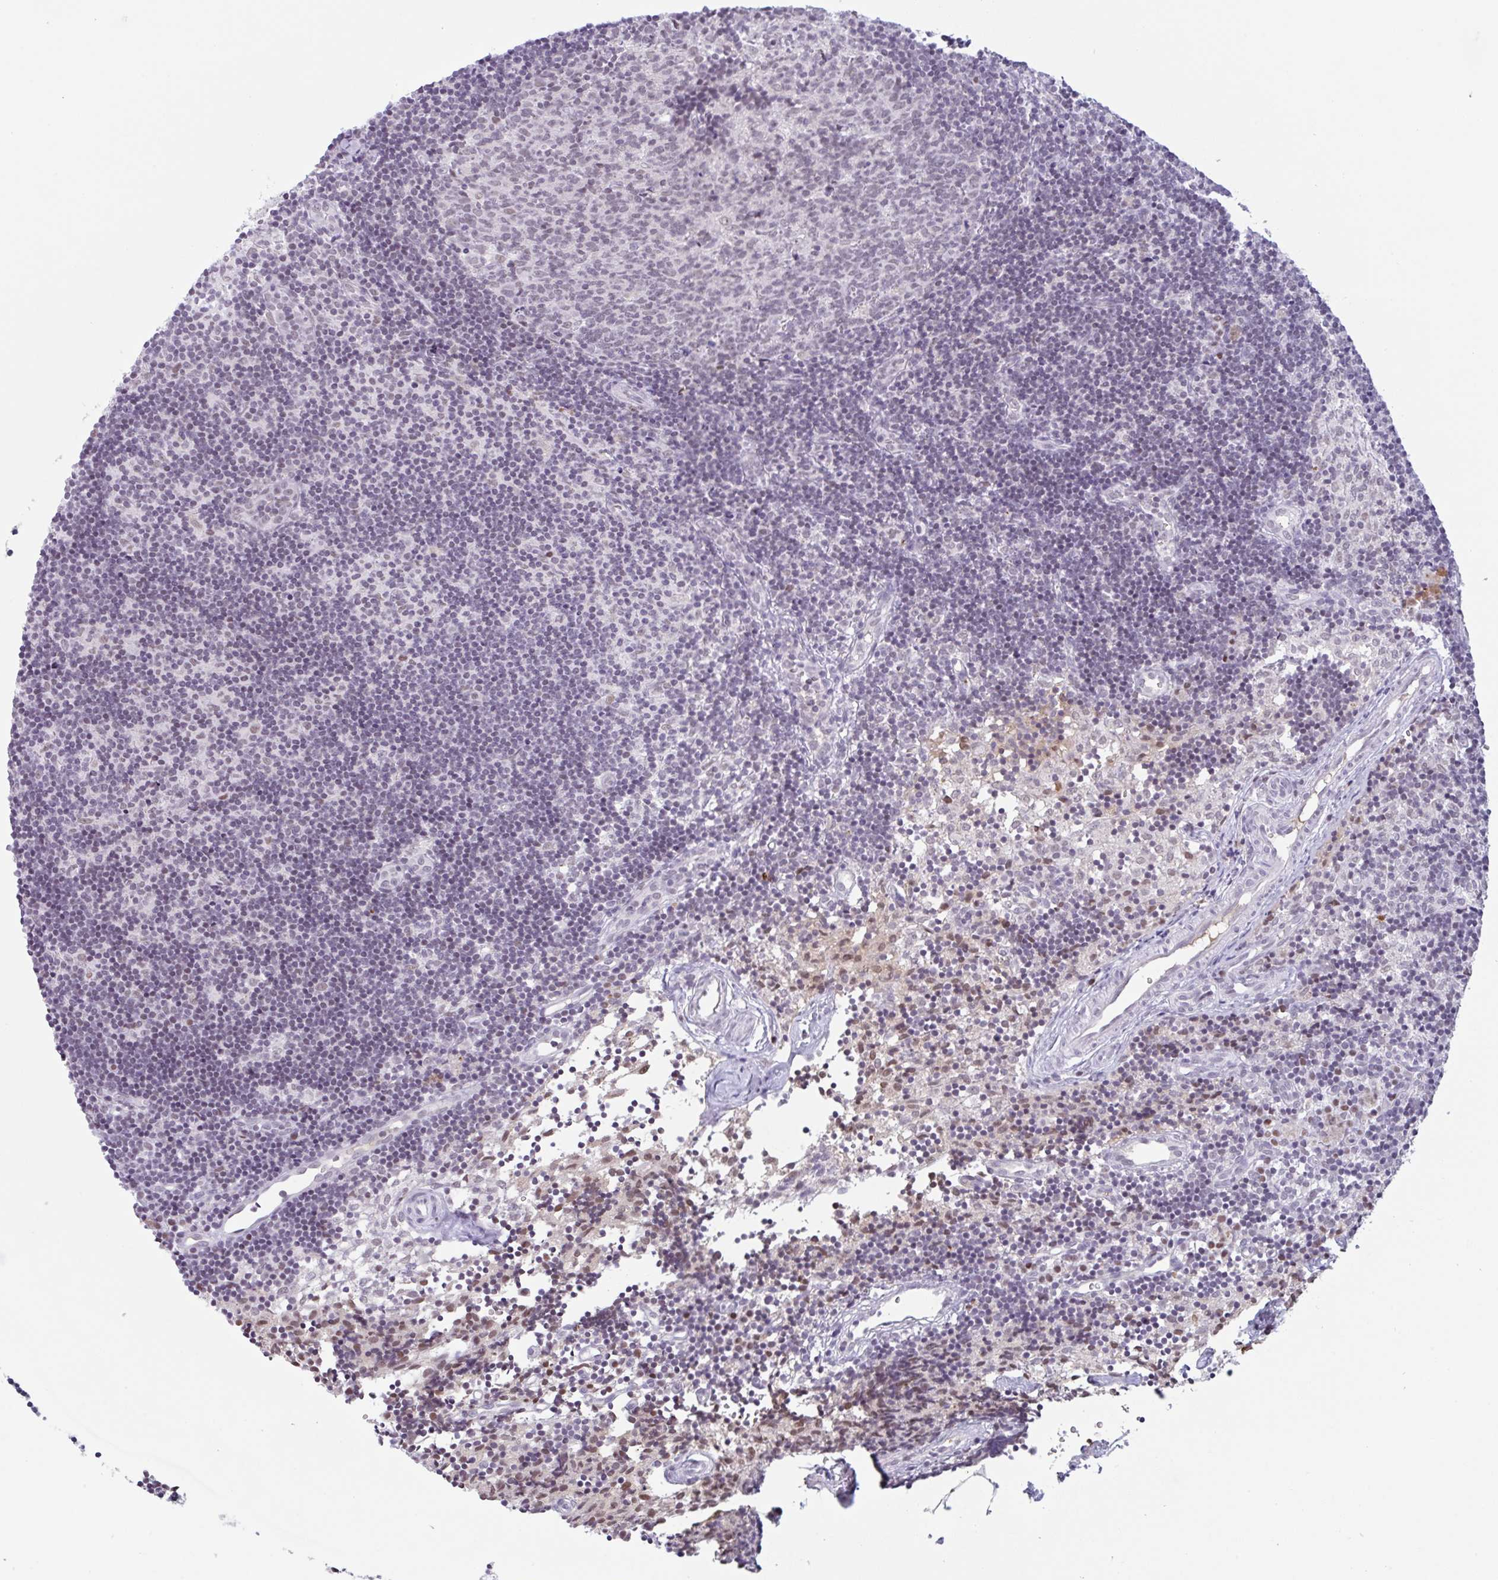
{"staining": {"intensity": "weak", "quantity": "<25%", "location": "nuclear"}, "tissue": "lymph node", "cell_type": "Germinal center cells", "image_type": "normal", "snomed": [{"axis": "morphology", "description": "Normal tissue, NOS"}, {"axis": "topography", "description": "Lymph node"}], "caption": "Human lymph node stained for a protein using IHC shows no expression in germinal center cells.", "gene": "PLG", "patient": {"sex": "female", "age": 31}}